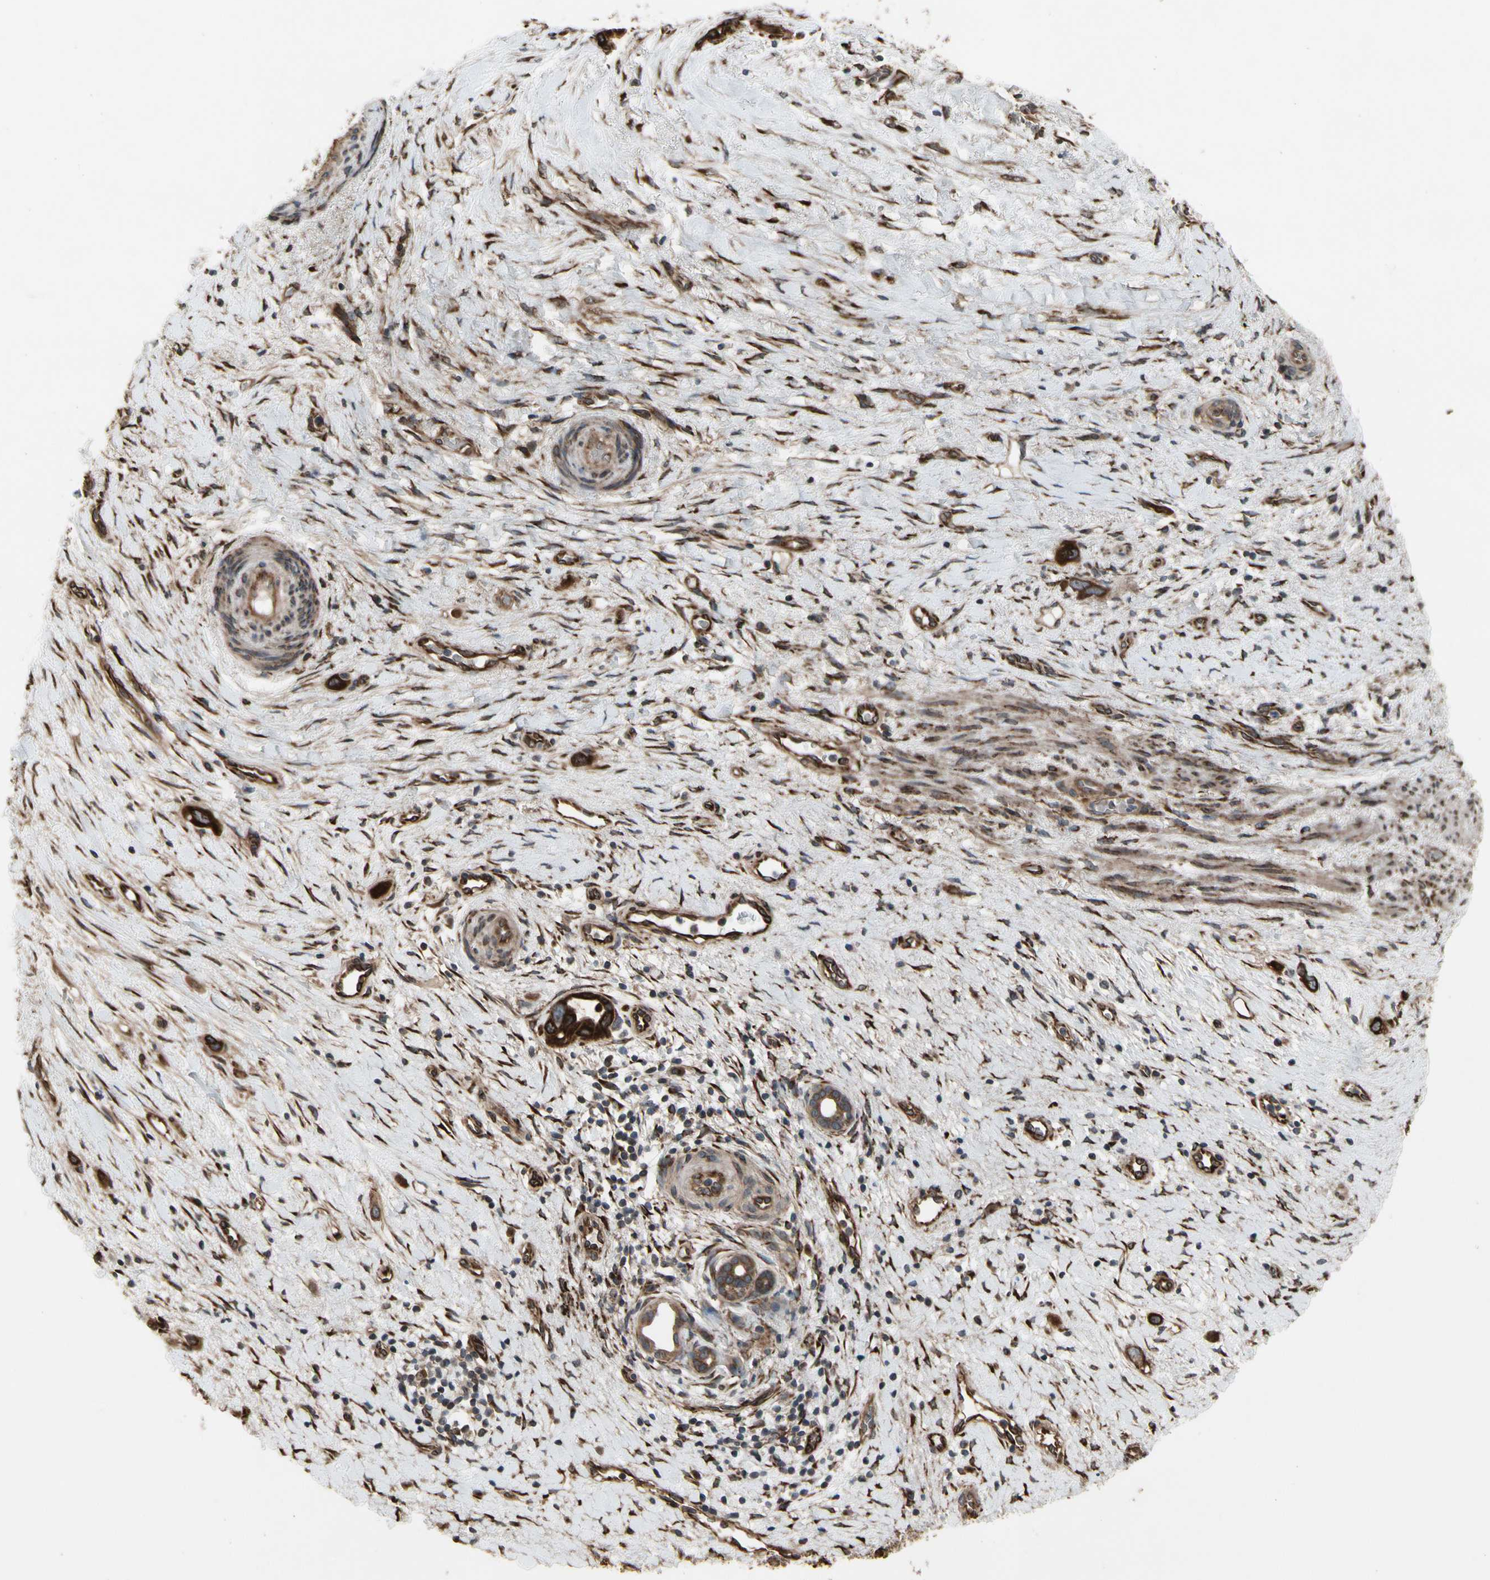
{"staining": {"intensity": "strong", "quantity": ">75%", "location": "cytoplasmic/membranous"}, "tissue": "liver cancer", "cell_type": "Tumor cells", "image_type": "cancer", "snomed": [{"axis": "morphology", "description": "Cholangiocarcinoma"}, {"axis": "topography", "description": "Liver"}], "caption": "A brown stain highlights strong cytoplasmic/membranous staining of a protein in liver cancer tumor cells. (brown staining indicates protein expression, while blue staining denotes nuclei).", "gene": "SLC39A9", "patient": {"sex": "female", "age": 65}}